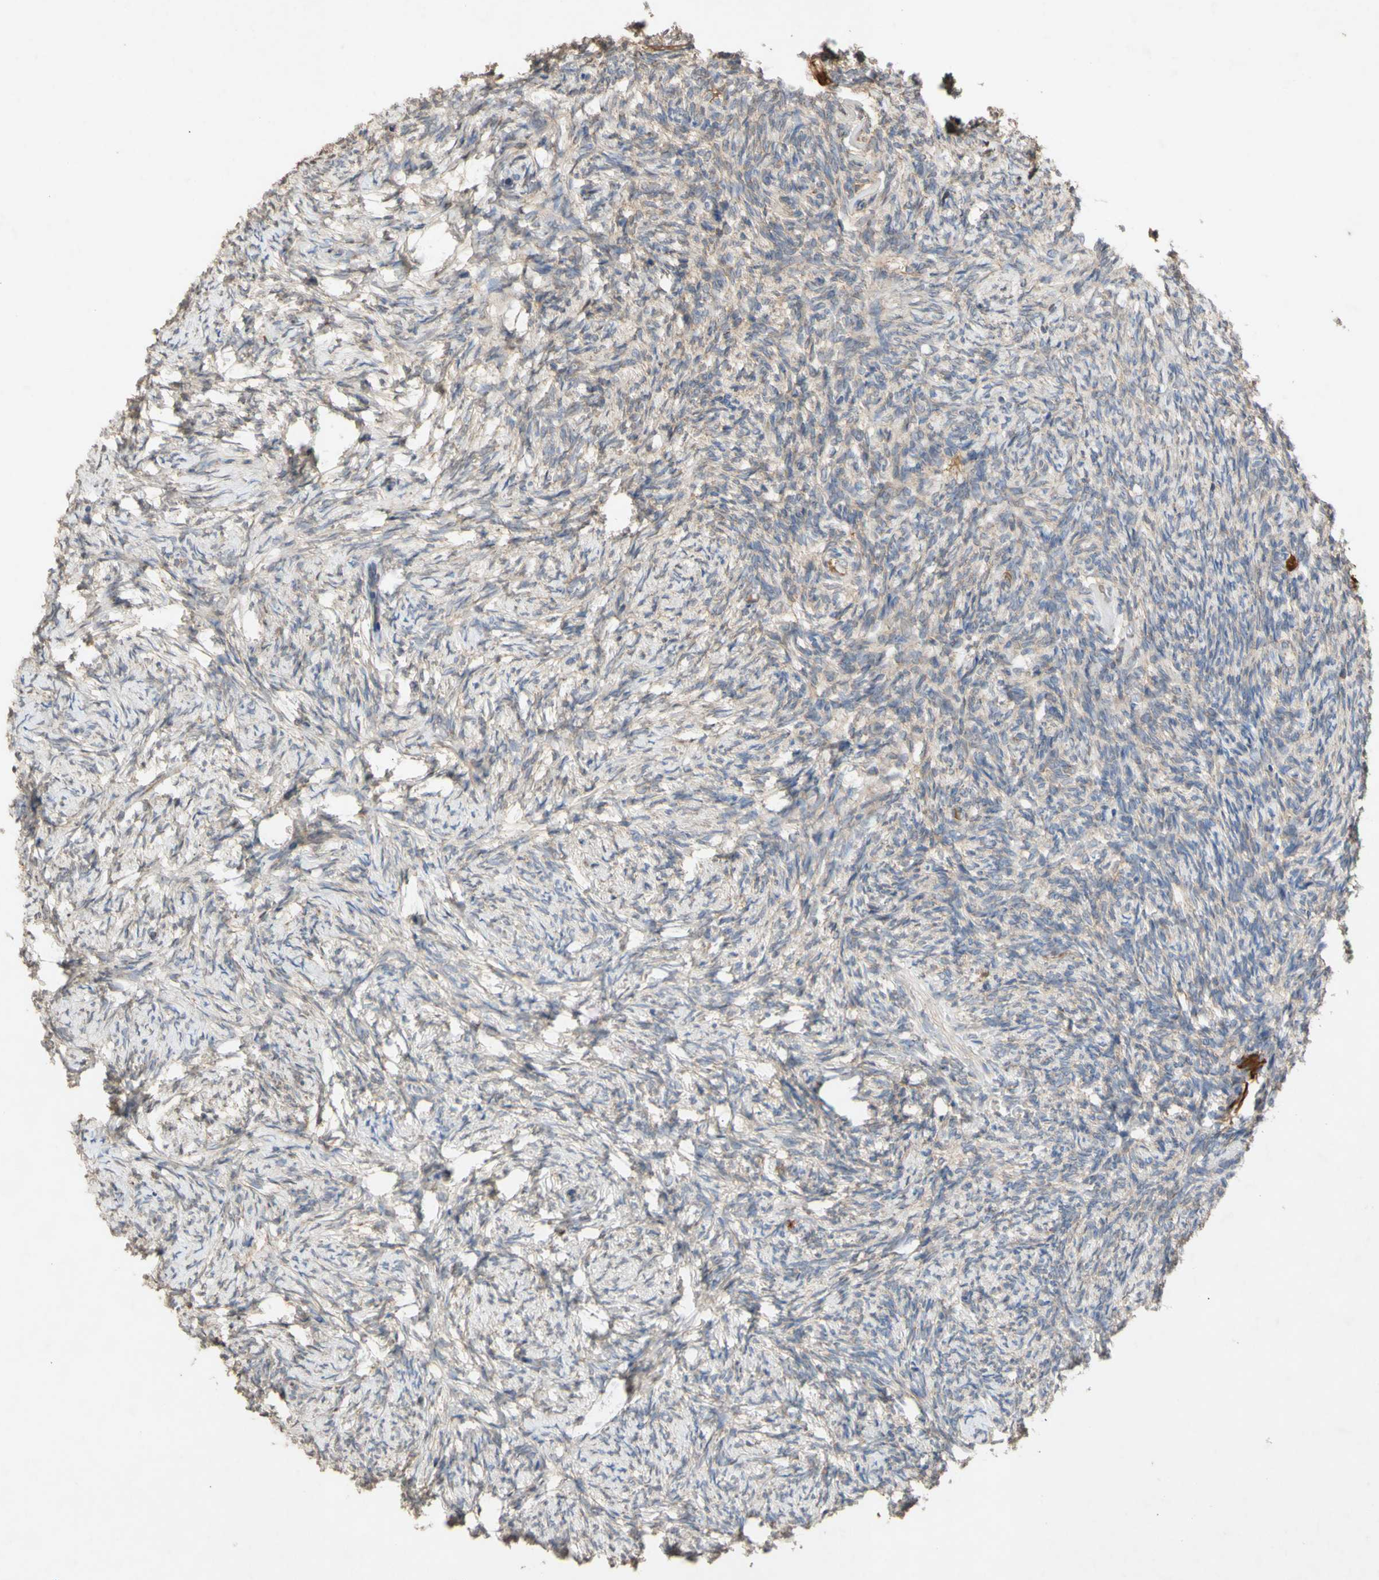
{"staining": {"intensity": "moderate", "quantity": ">75%", "location": "cytoplasmic/membranous"}, "tissue": "ovary", "cell_type": "Follicle cells", "image_type": "normal", "snomed": [{"axis": "morphology", "description": "Normal tissue, NOS"}, {"axis": "topography", "description": "Ovary"}], "caption": "This micrograph demonstrates immunohistochemistry (IHC) staining of unremarkable ovary, with medium moderate cytoplasmic/membranous staining in about >75% of follicle cells.", "gene": "NECTIN3", "patient": {"sex": "female", "age": 60}}